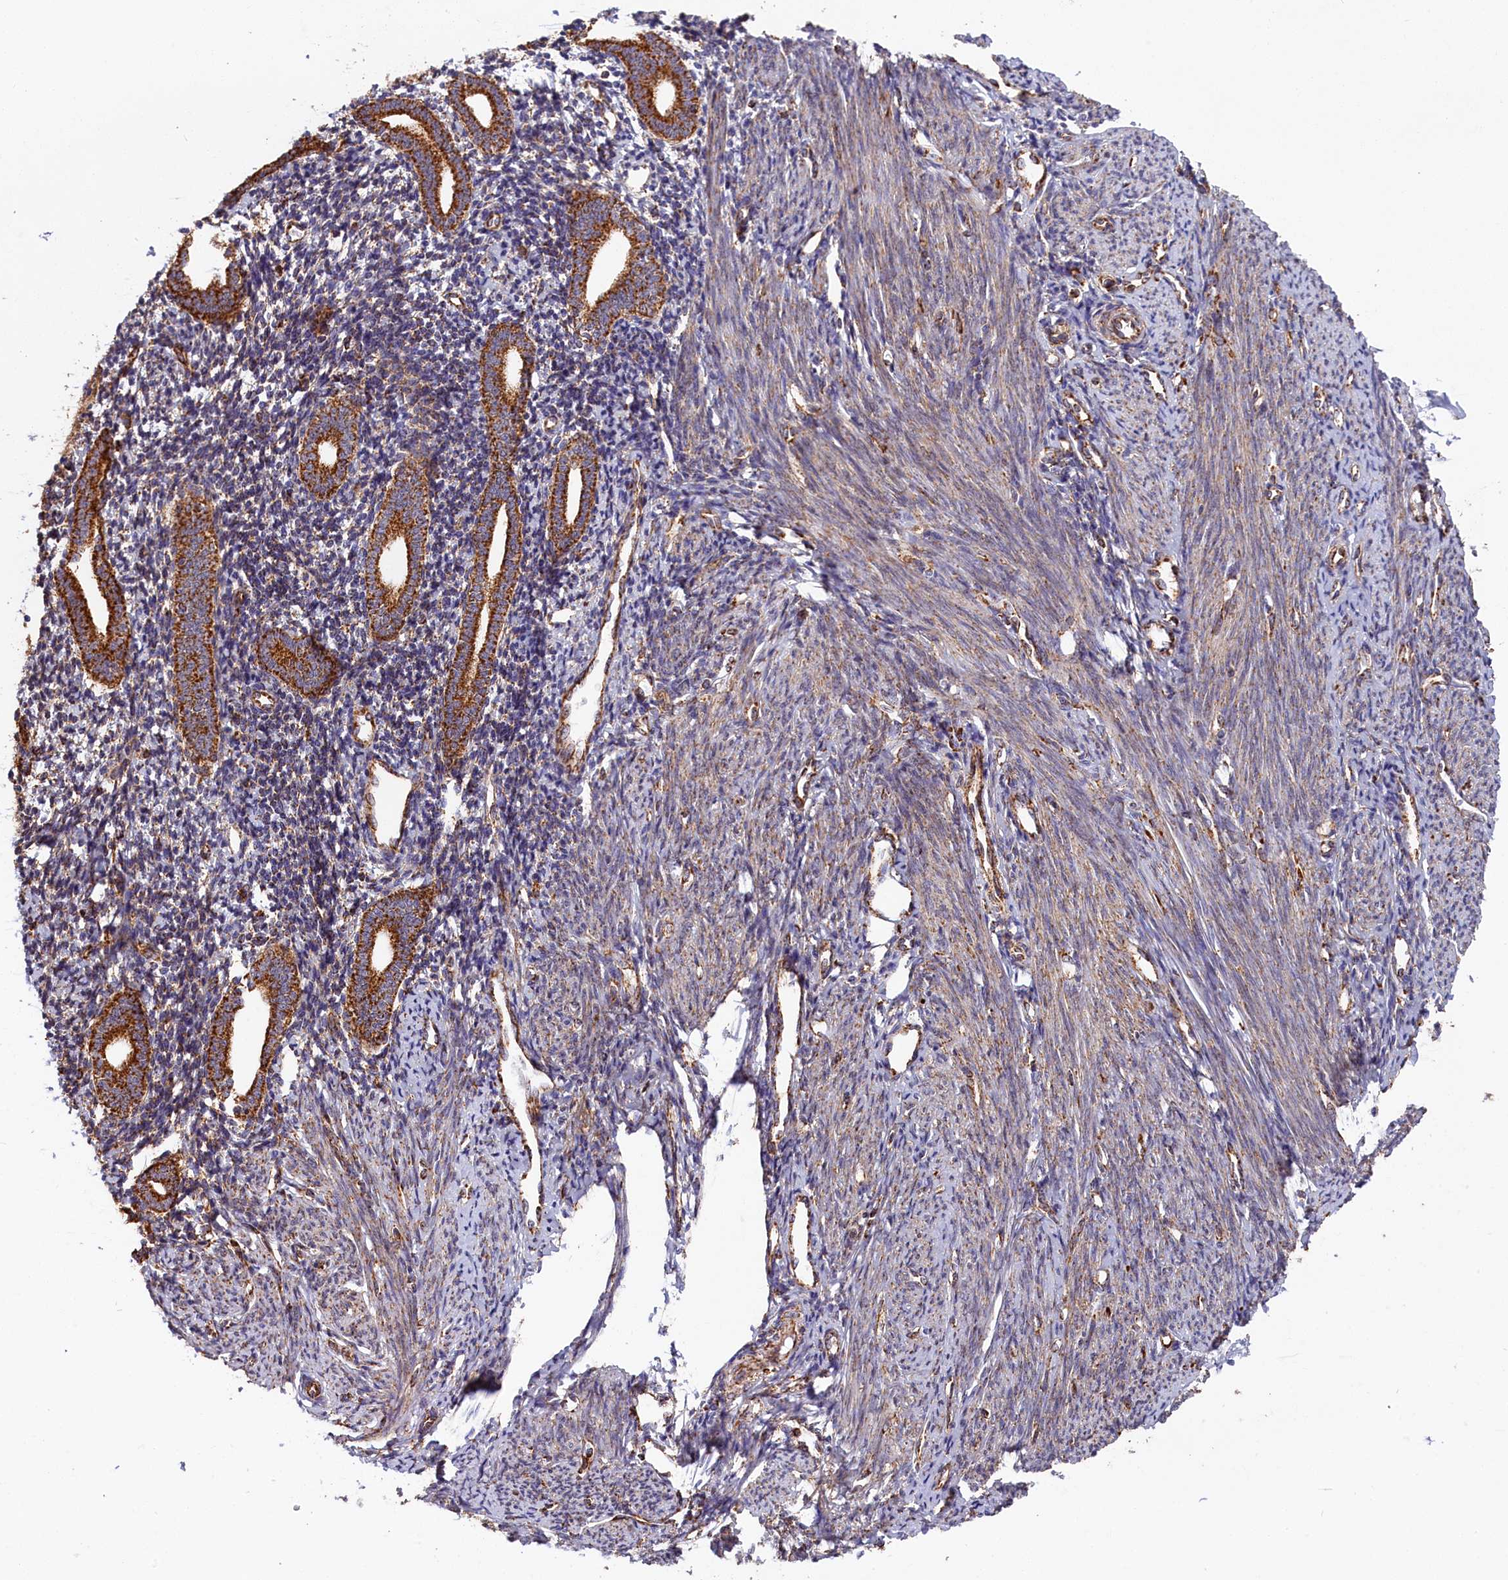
{"staining": {"intensity": "moderate", "quantity": "25%-75%", "location": "cytoplasmic/membranous"}, "tissue": "endometrium", "cell_type": "Cells in endometrial stroma", "image_type": "normal", "snomed": [{"axis": "morphology", "description": "Normal tissue, NOS"}, {"axis": "topography", "description": "Endometrium"}], "caption": "Endometrium stained with a brown dye exhibits moderate cytoplasmic/membranous positive positivity in about 25%-75% of cells in endometrial stroma.", "gene": "MACROD1", "patient": {"sex": "female", "age": 56}}